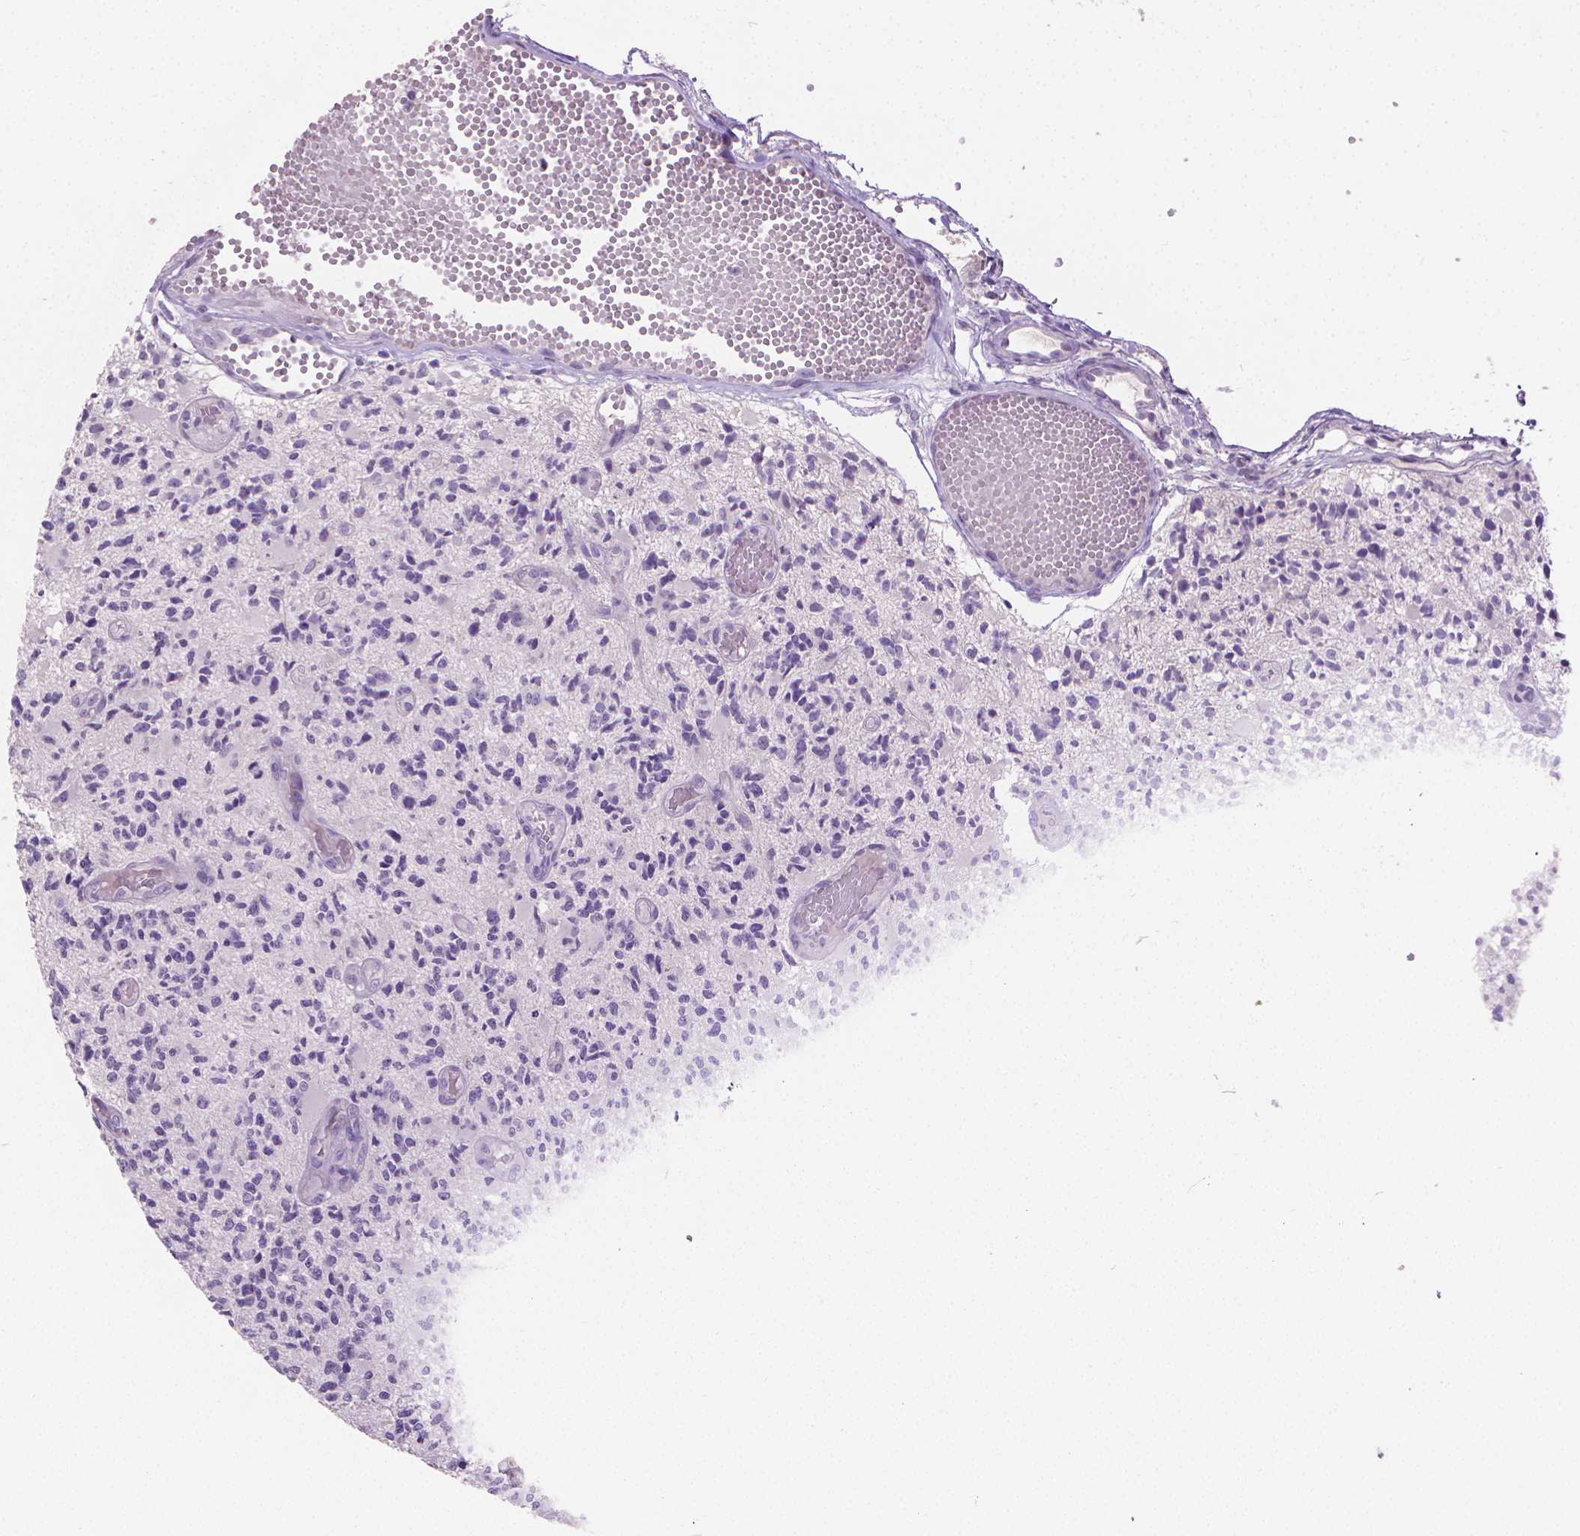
{"staining": {"intensity": "negative", "quantity": "none", "location": "none"}, "tissue": "glioma", "cell_type": "Tumor cells", "image_type": "cancer", "snomed": [{"axis": "morphology", "description": "Glioma, malignant, High grade"}, {"axis": "topography", "description": "Brain"}], "caption": "Immunohistochemistry (IHC) of human malignant glioma (high-grade) exhibits no staining in tumor cells. (DAB IHC visualized using brightfield microscopy, high magnification).", "gene": "TNNI2", "patient": {"sex": "female", "age": 63}}